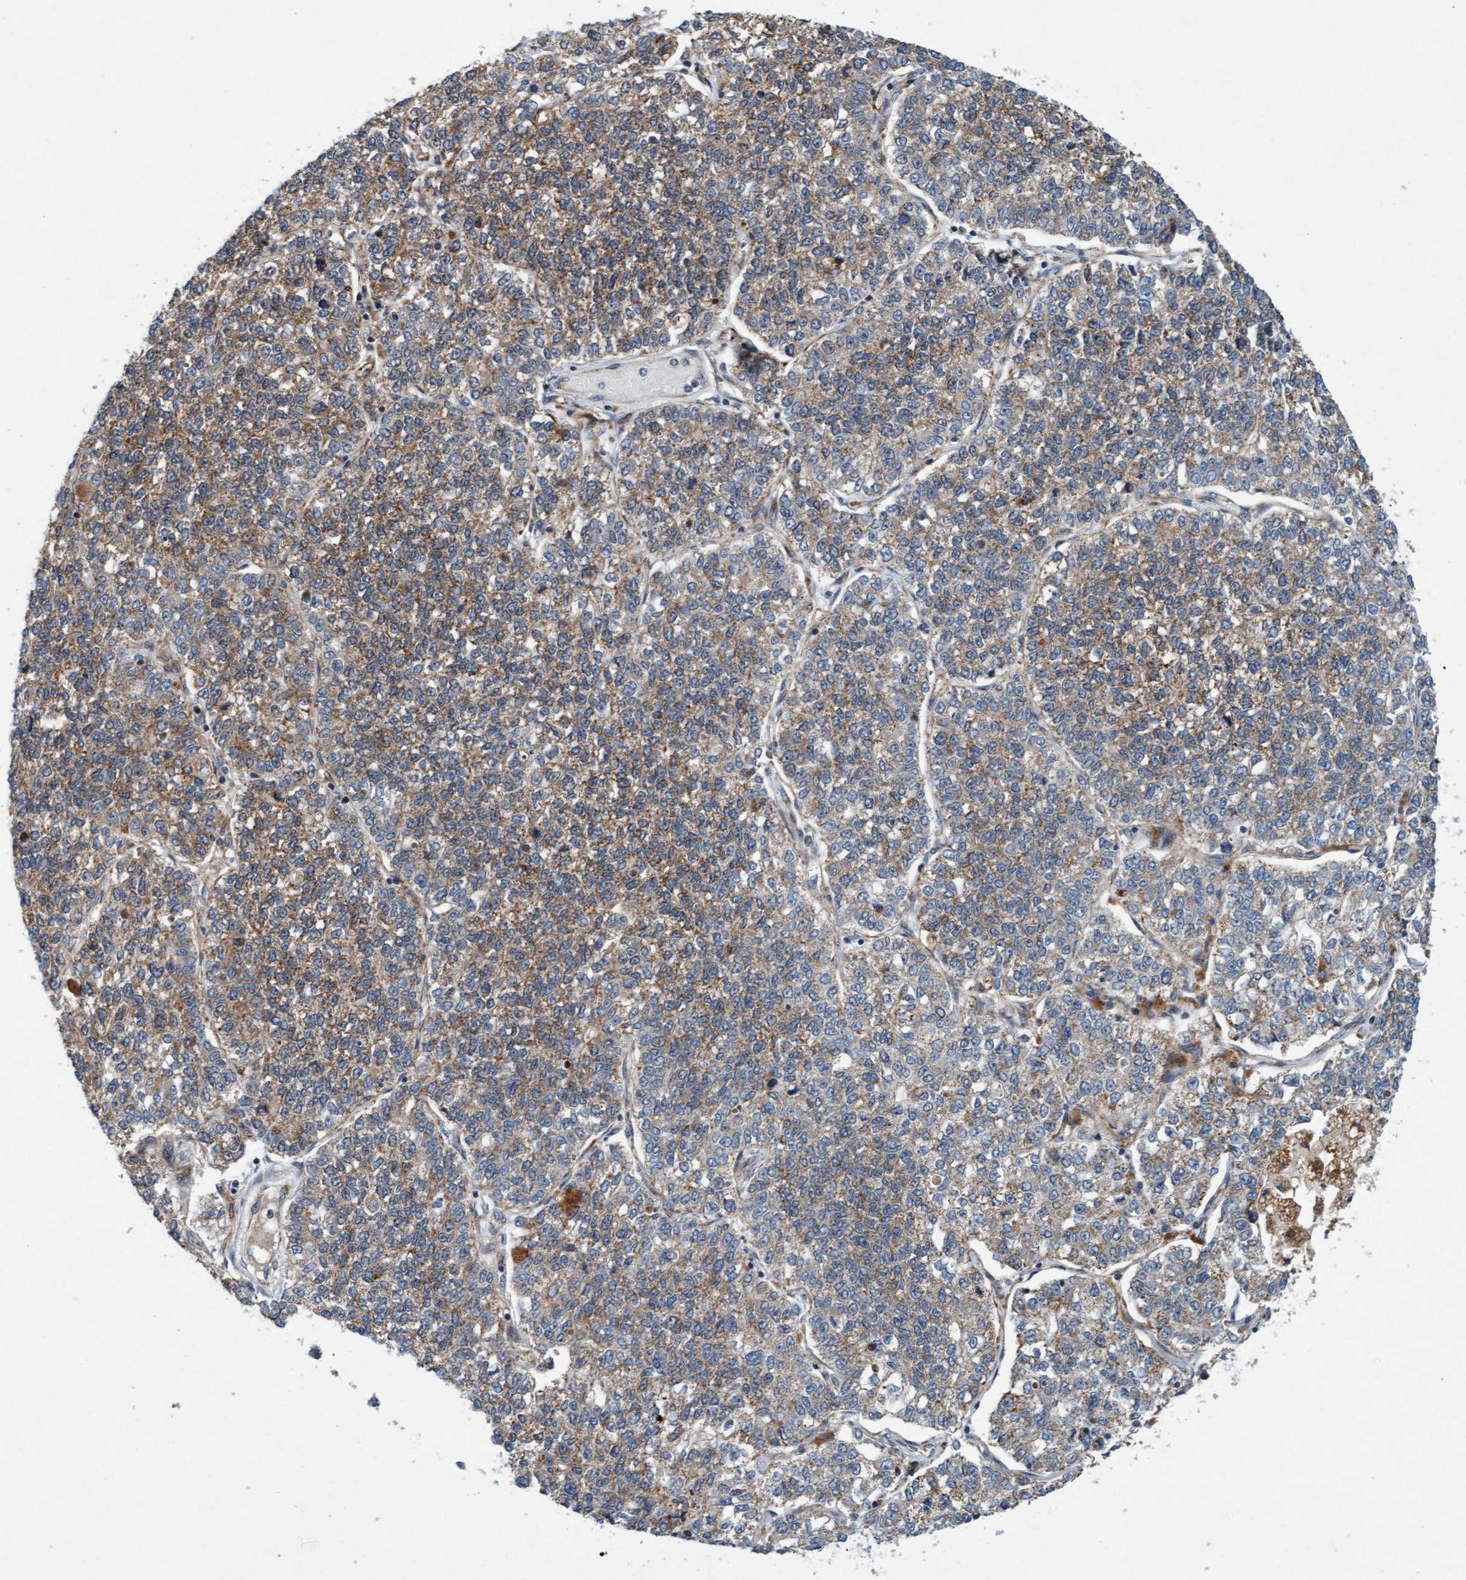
{"staining": {"intensity": "moderate", "quantity": ">75%", "location": "cytoplasmic/membranous"}, "tissue": "lung cancer", "cell_type": "Tumor cells", "image_type": "cancer", "snomed": [{"axis": "morphology", "description": "Adenocarcinoma, NOS"}, {"axis": "topography", "description": "Lung"}], "caption": "IHC photomicrograph of human adenocarcinoma (lung) stained for a protein (brown), which reveals medium levels of moderate cytoplasmic/membranous positivity in about >75% of tumor cells.", "gene": "TMEM70", "patient": {"sex": "male", "age": 49}}